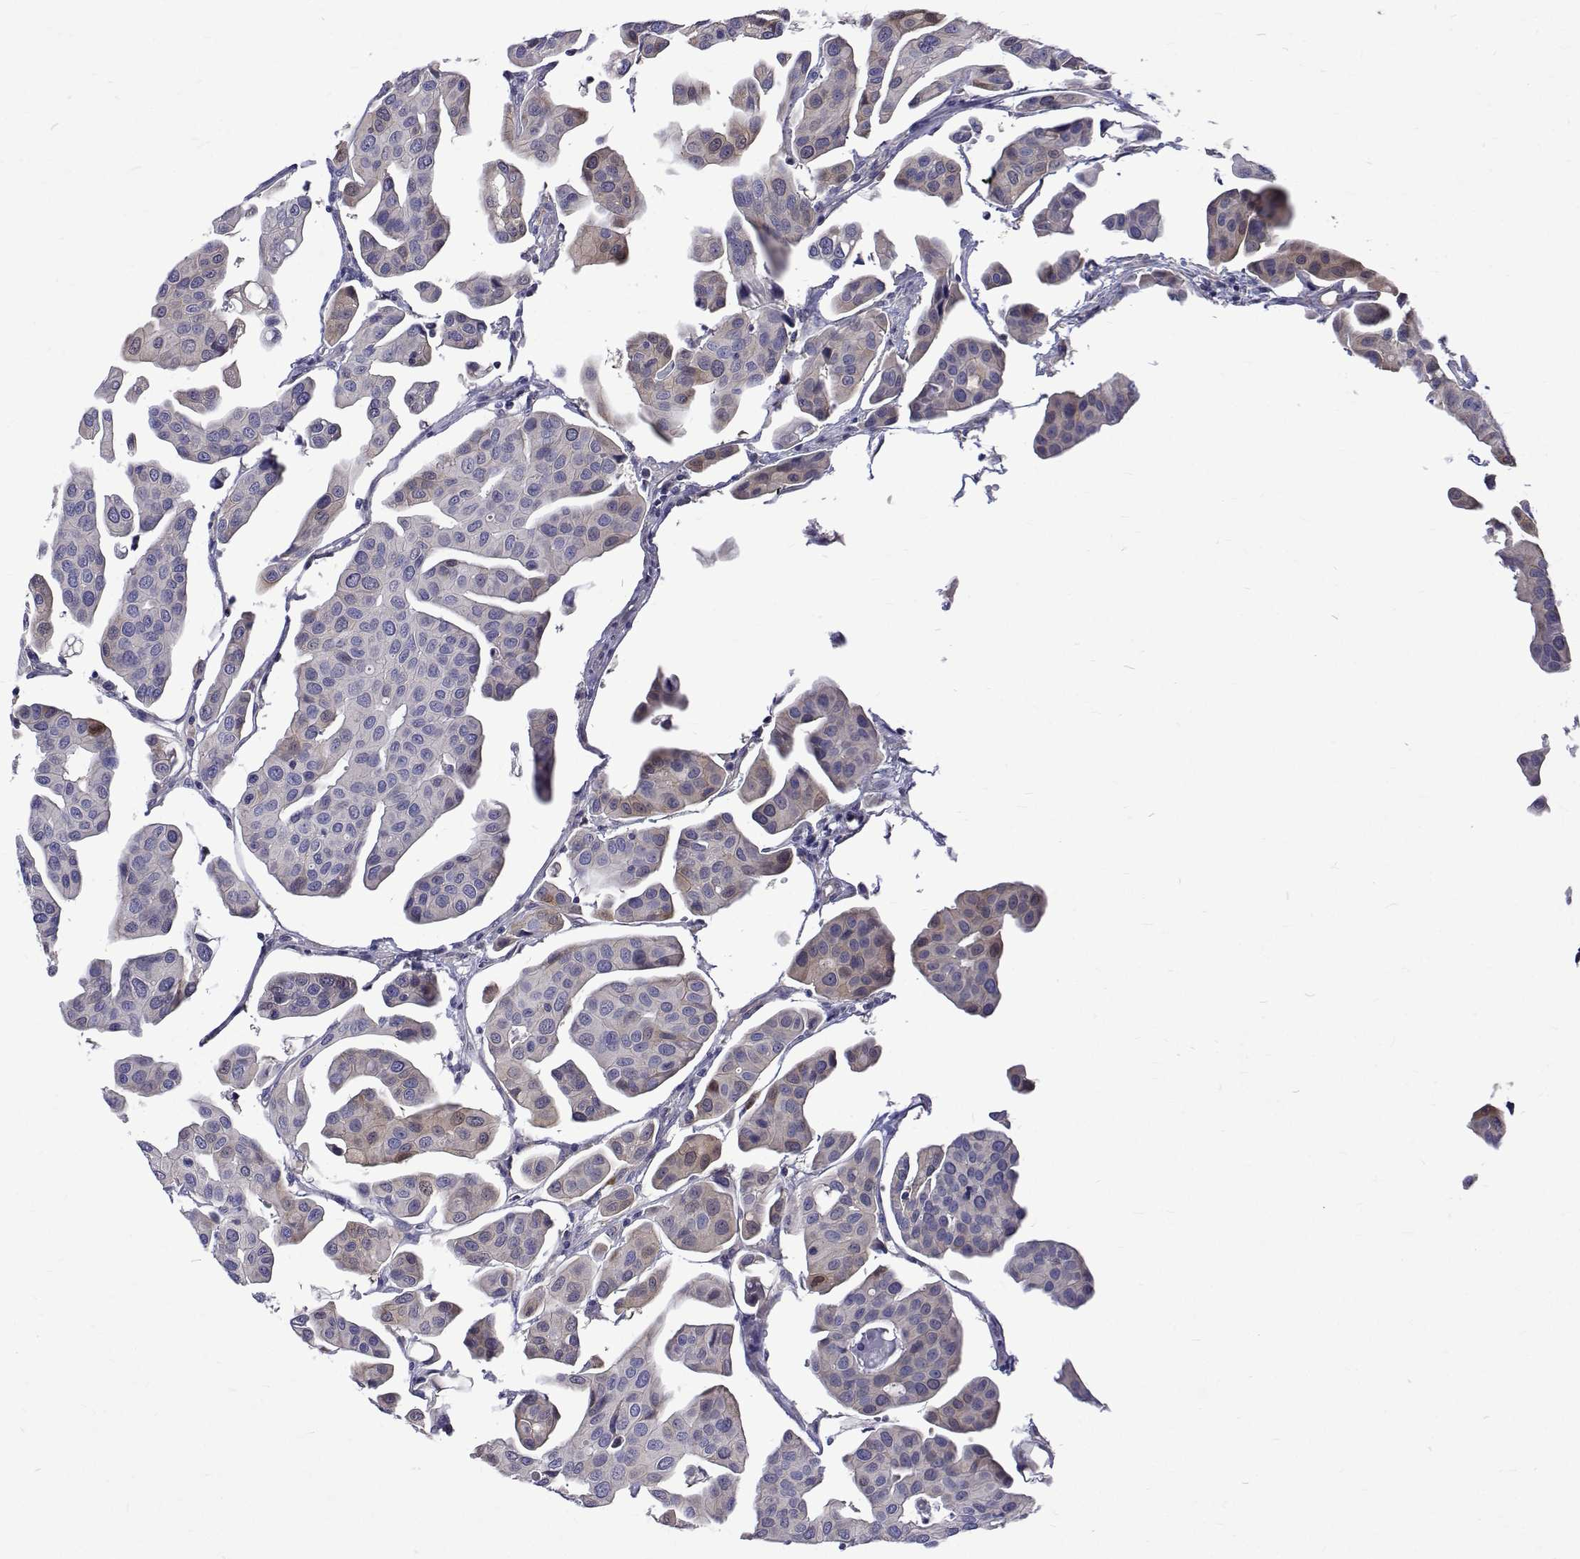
{"staining": {"intensity": "negative", "quantity": "none", "location": "none"}, "tissue": "renal cancer", "cell_type": "Tumor cells", "image_type": "cancer", "snomed": [{"axis": "morphology", "description": "Adenocarcinoma, NOS"}, {"axis": "topography", "description": "Urinary bladder"}], "caption": "Immunohistochemical staining of human adenocarcinoma (renal) shows no significant positivity in tumor cells.", "gene": "PADI1", "patient": {"sex": "male", "age": 61}}